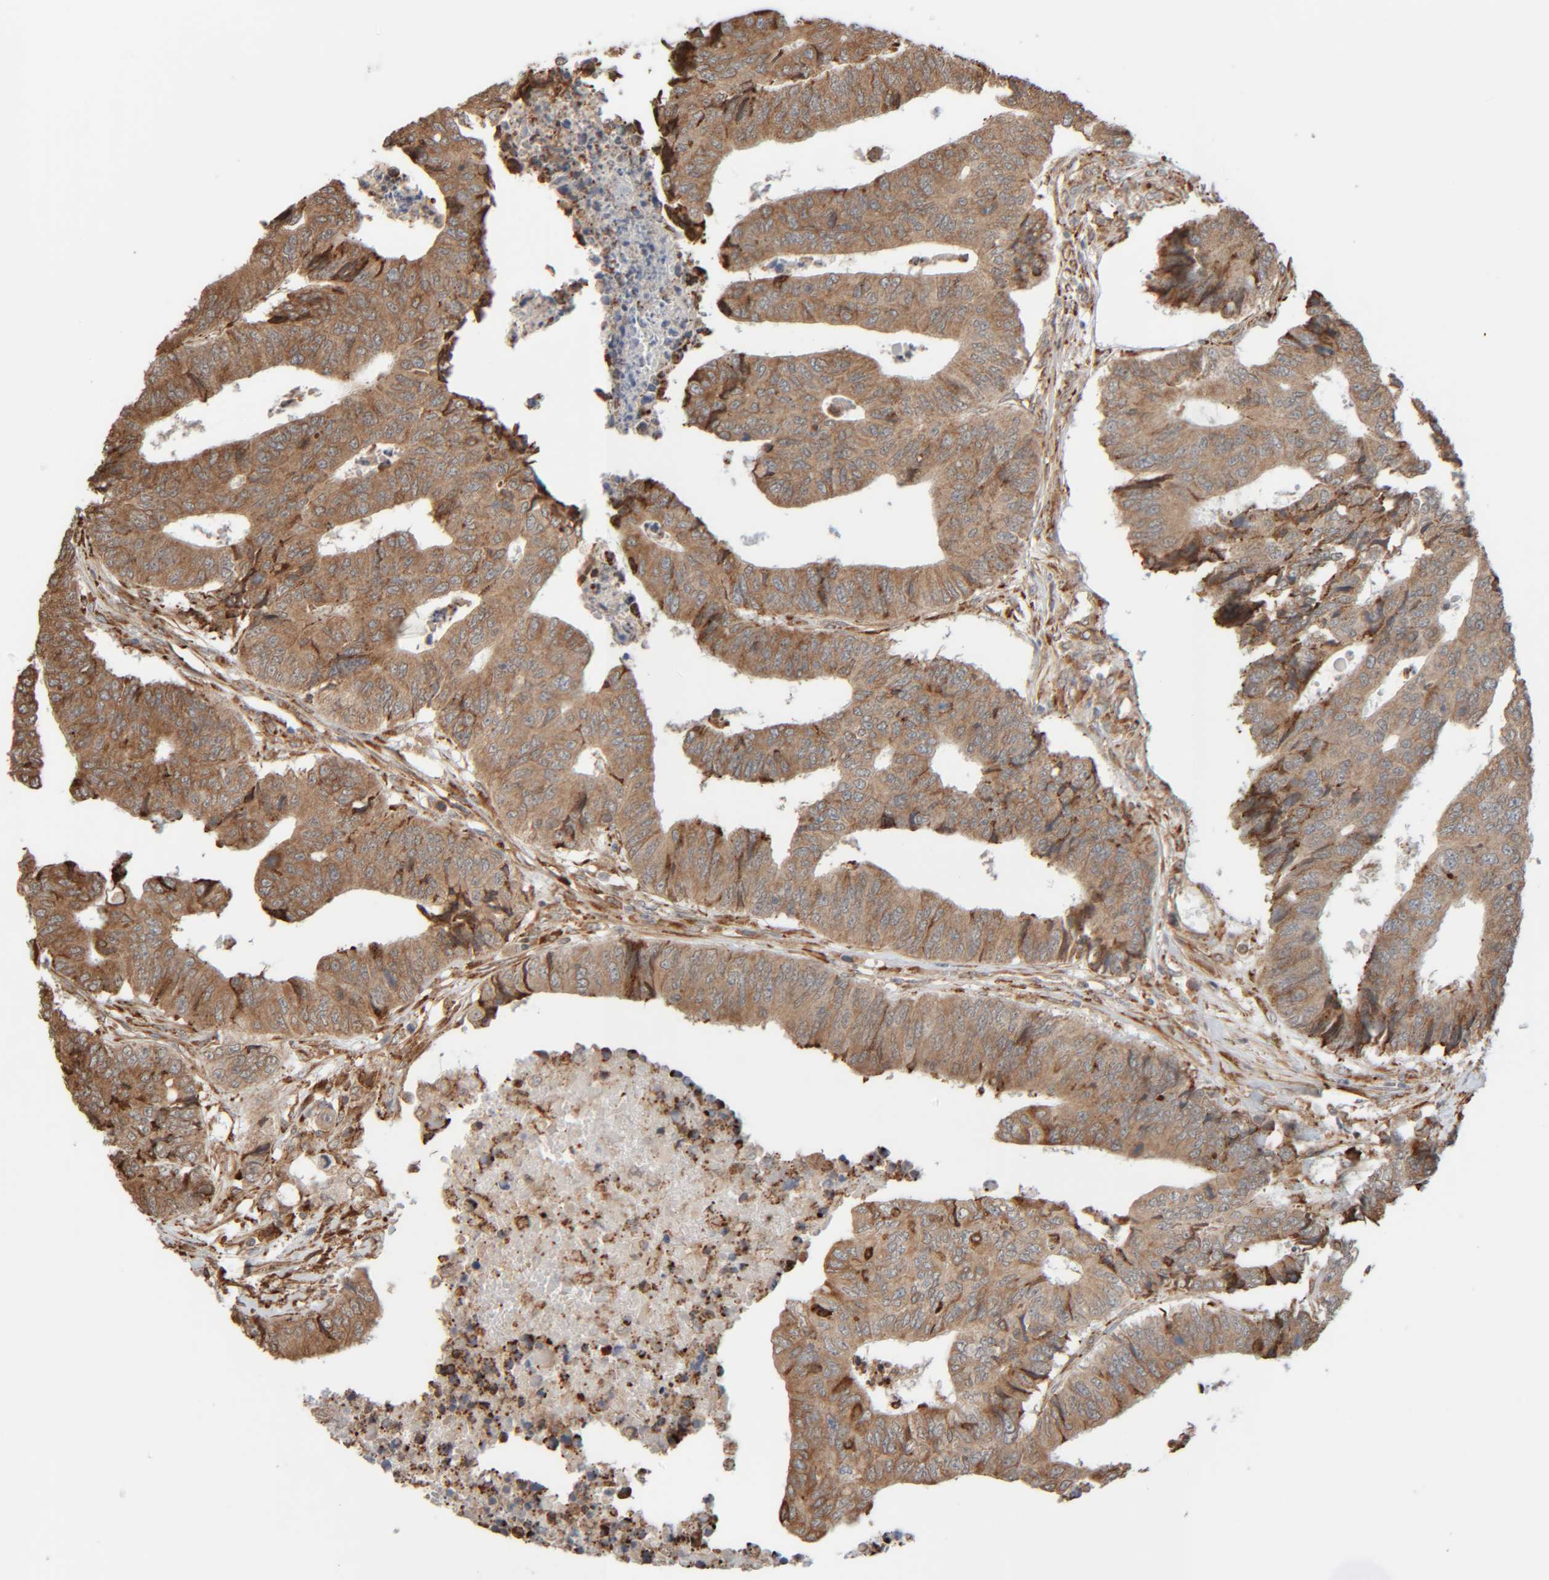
{"staining": {"intensity": "moderate", "quantity": ">75%", "location": "cytoplasmic/membranous"}, "tissue": "colorectal cancer", "cell_type": "Tumor cells", "image_type": "cancer", "snomed": [{"axis": "morphology", "description": "Adenocarcinoma, NOS"}, {"axis": "topography", "description": "Rectum"}], "caption": "Colorectal adenocarcinoma stained with DAB (3,3'-diaminobenzidine) IHC reveals medium levels of moderate cytoplasmic/membranous staining in about >75% of tumor cells.", "gene": "INTS1", "patient": {"sex": "male", "age": 84}}